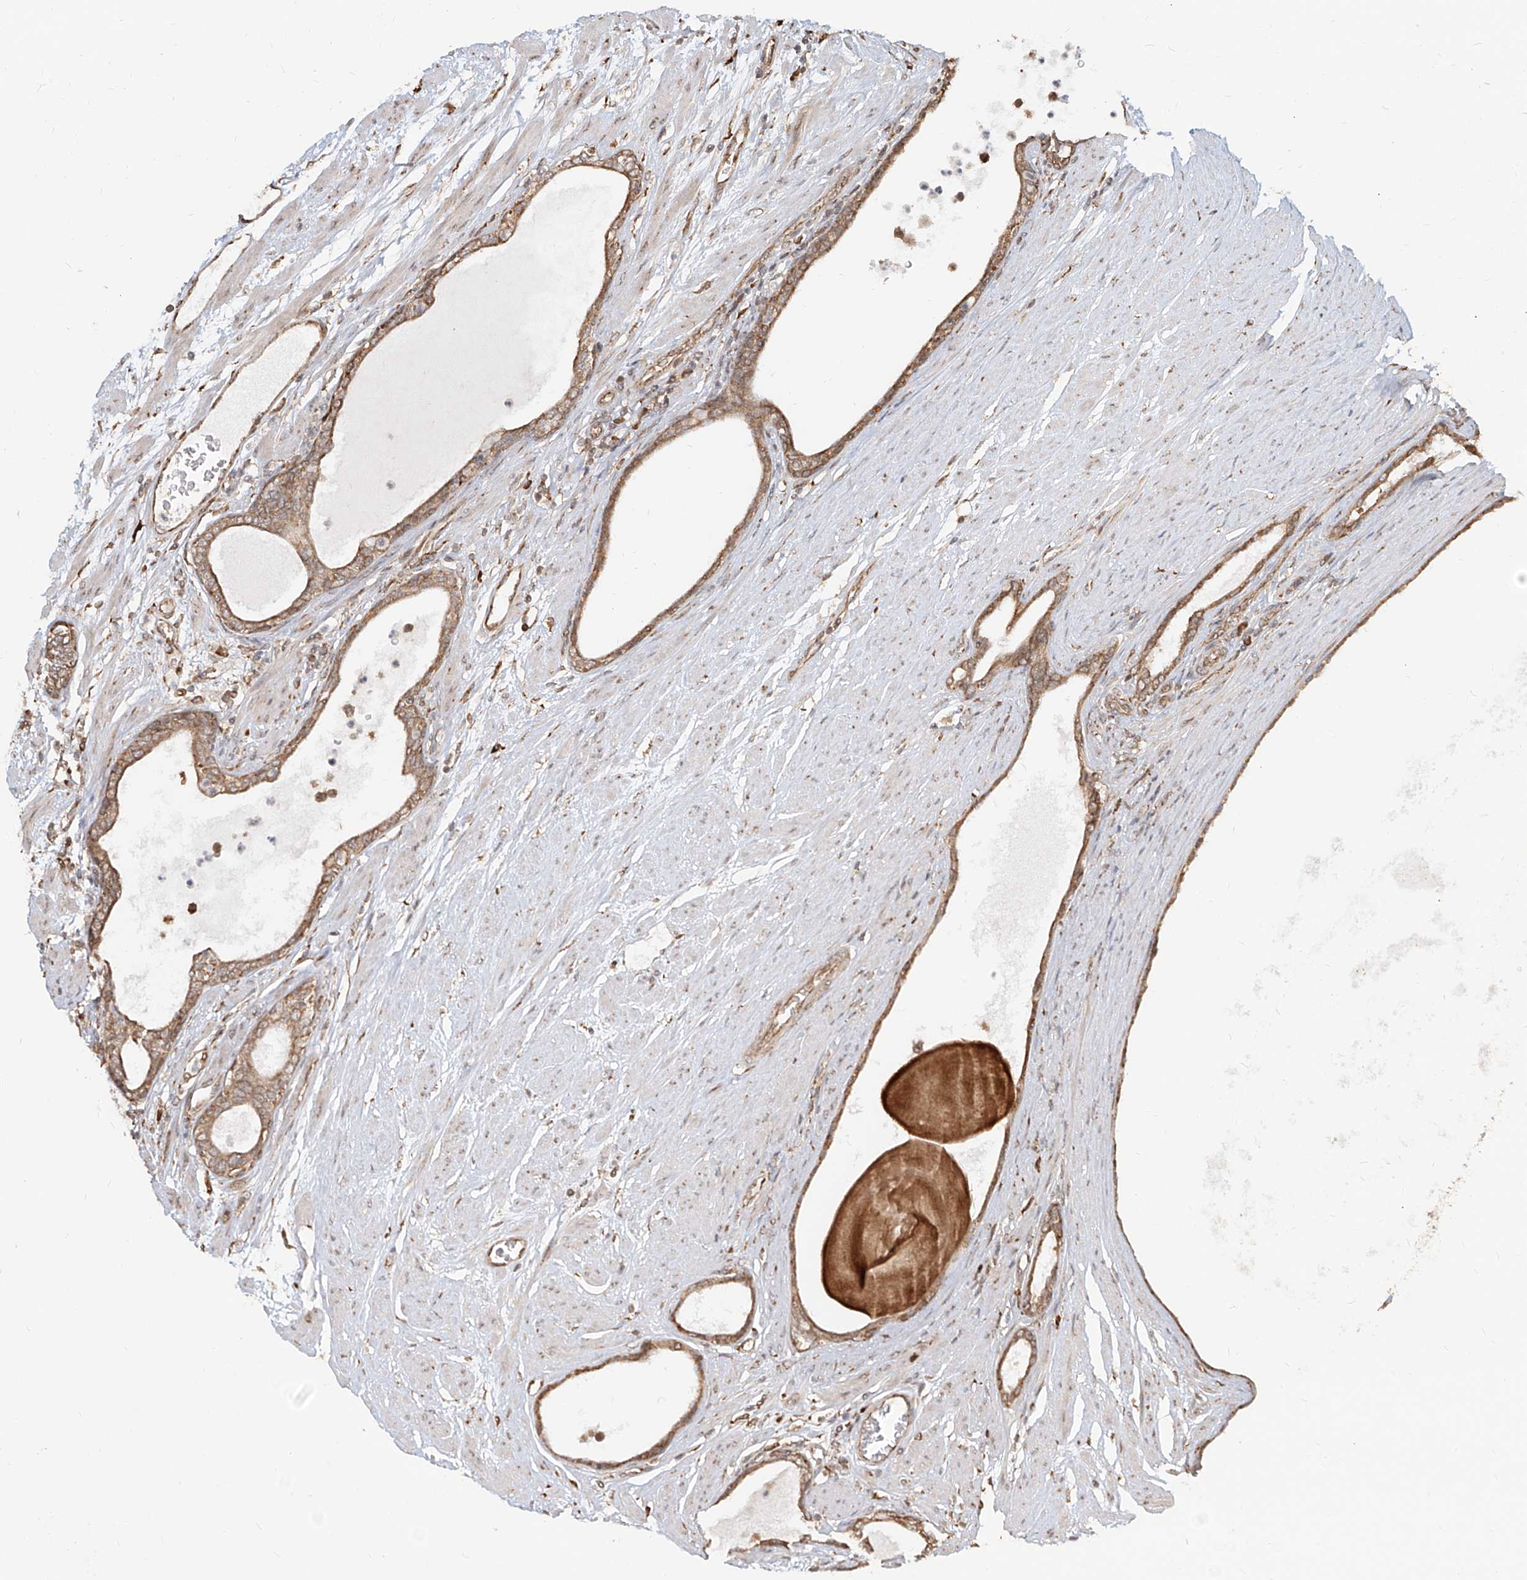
{"staining": {"intensity": "moderate", "quantity": ">75%", "location": "cytoplasmic/membranous"}, "tissue": "prostate cancer", "cell_type": "Tumor cells", "image_type": "cancer", "snomed": [{"axis": "morphology", "description": "Adenocarcinoma, Low grade"}, {"axis": "topography", "description": "Prostate"}], "caption": "A medium amount of moderate cytoplasmic/membranous staining is appreciated in approximately >75% of tumor cells in prostate cancer (low-grade adenocarcinoma) tissue.", "gene": "UBE2K", "patient": {"sex": "male", "age": 60}}